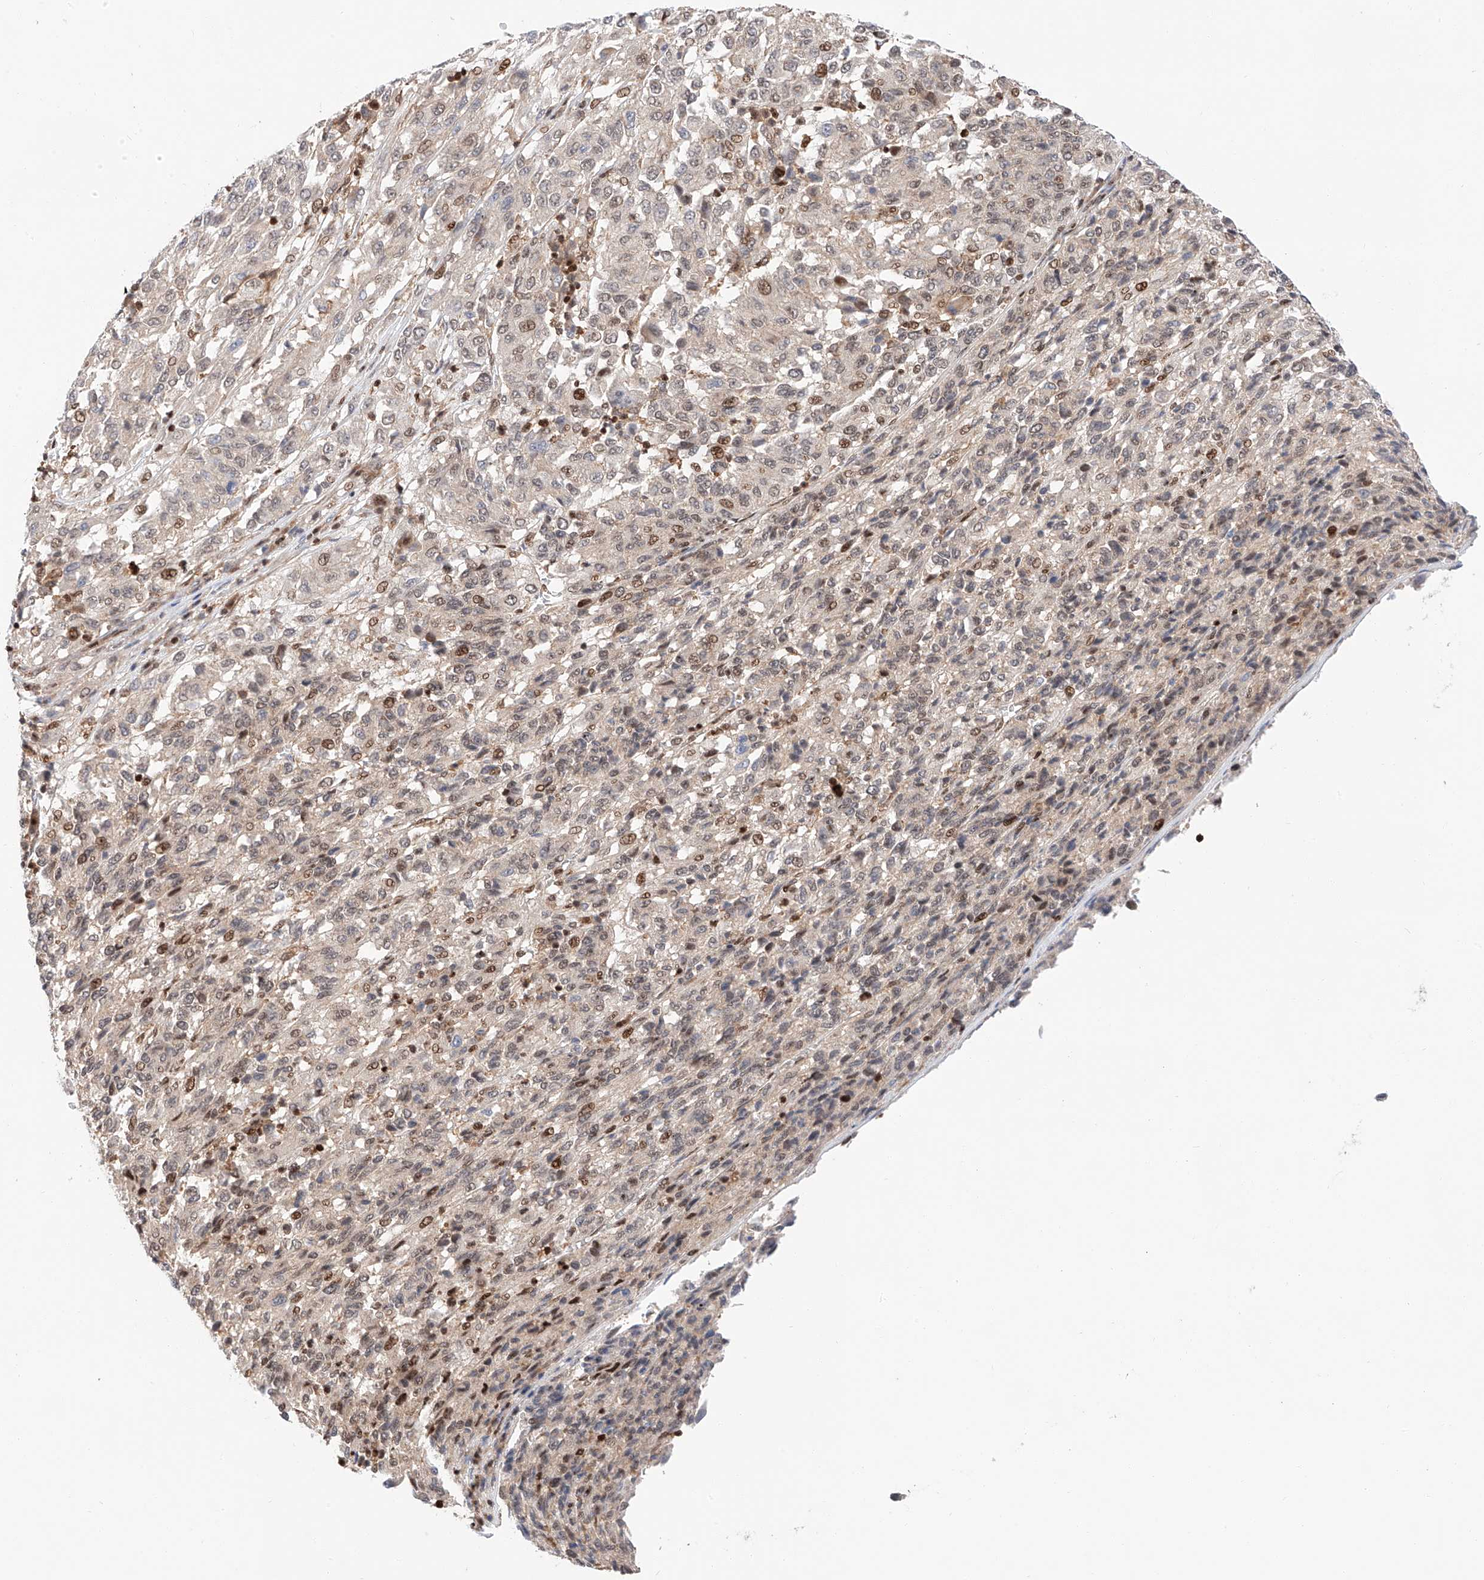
{"staining": {"intensity": "moderate", "quantity": "<25%", "location": "nuclear"}, "tissue": "melanoma", "cell_type": "Tumor cells", "image_type": "cancer", "snomed": [{"axis": "morphology", "description": "Malignant melanoma, Metastatic site"}, {"axis": "topography", "description": "Lung"}], "caption": "Protein expression by immunohistochemistry displays moderate nuclear positivity in about <25% of tumor cells in melanoma.", "gene": "HDAC9", "patient": {"sex": "male", "age": 64}}